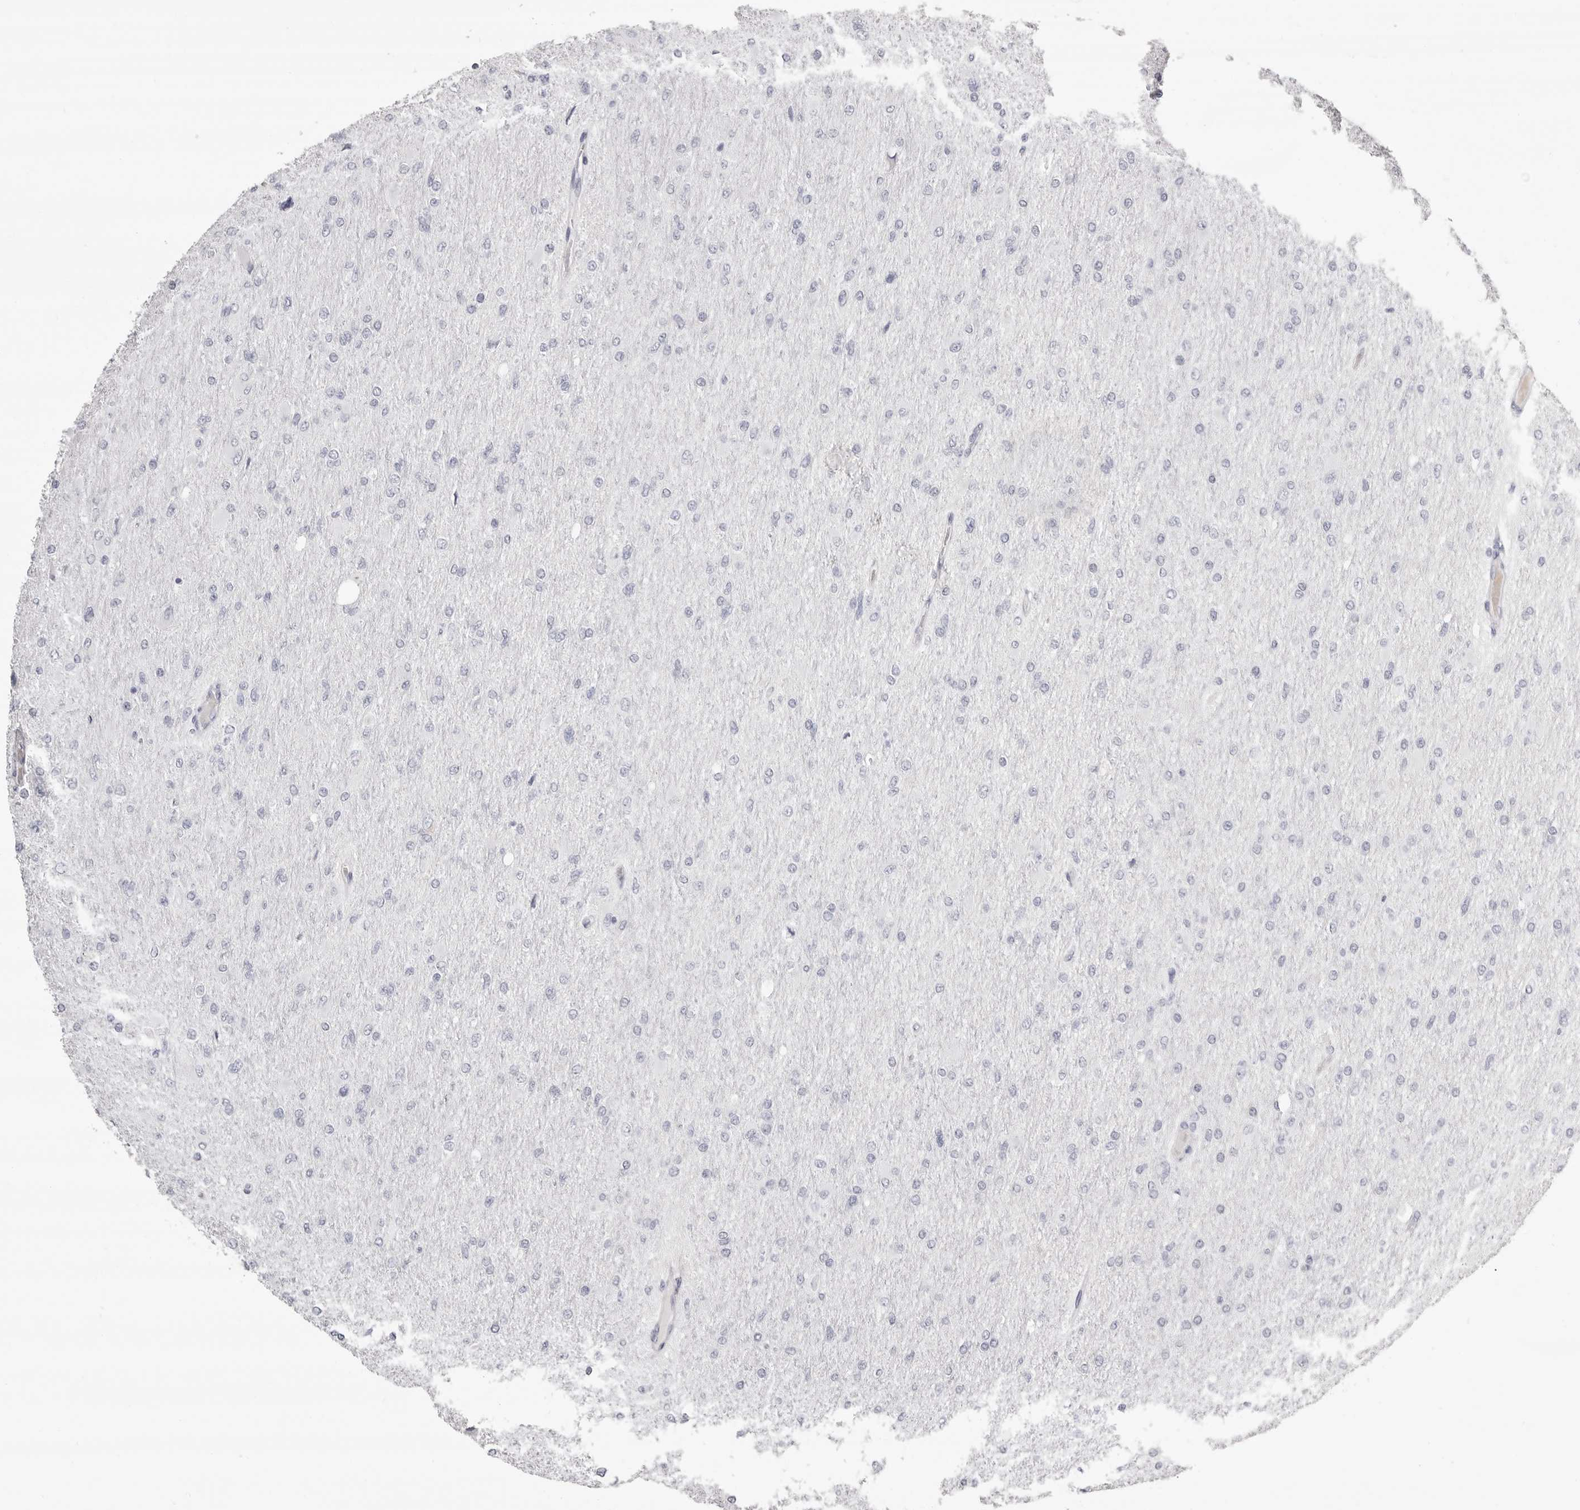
{"staining": {"intensity": "negative", "quantity": "none", "location": "none"}, "tissue": "glioma", "cell_type": "Tumor cells", "image_type": "cancer", "snomed": [{"axis": "morphology", "description": "Glioma, malignant, High grade"}, {"axis": "topography", "description": "Cerebral cortex"}], "caption": "Immunohistochemistry (IHC) histopathology image of high-grade glioma (malignant) stained for a protein (brown), which demonstrates no positivity in tumor cells.", "gene": "LPO", "patient": {"sex": "female", "age": 36}}